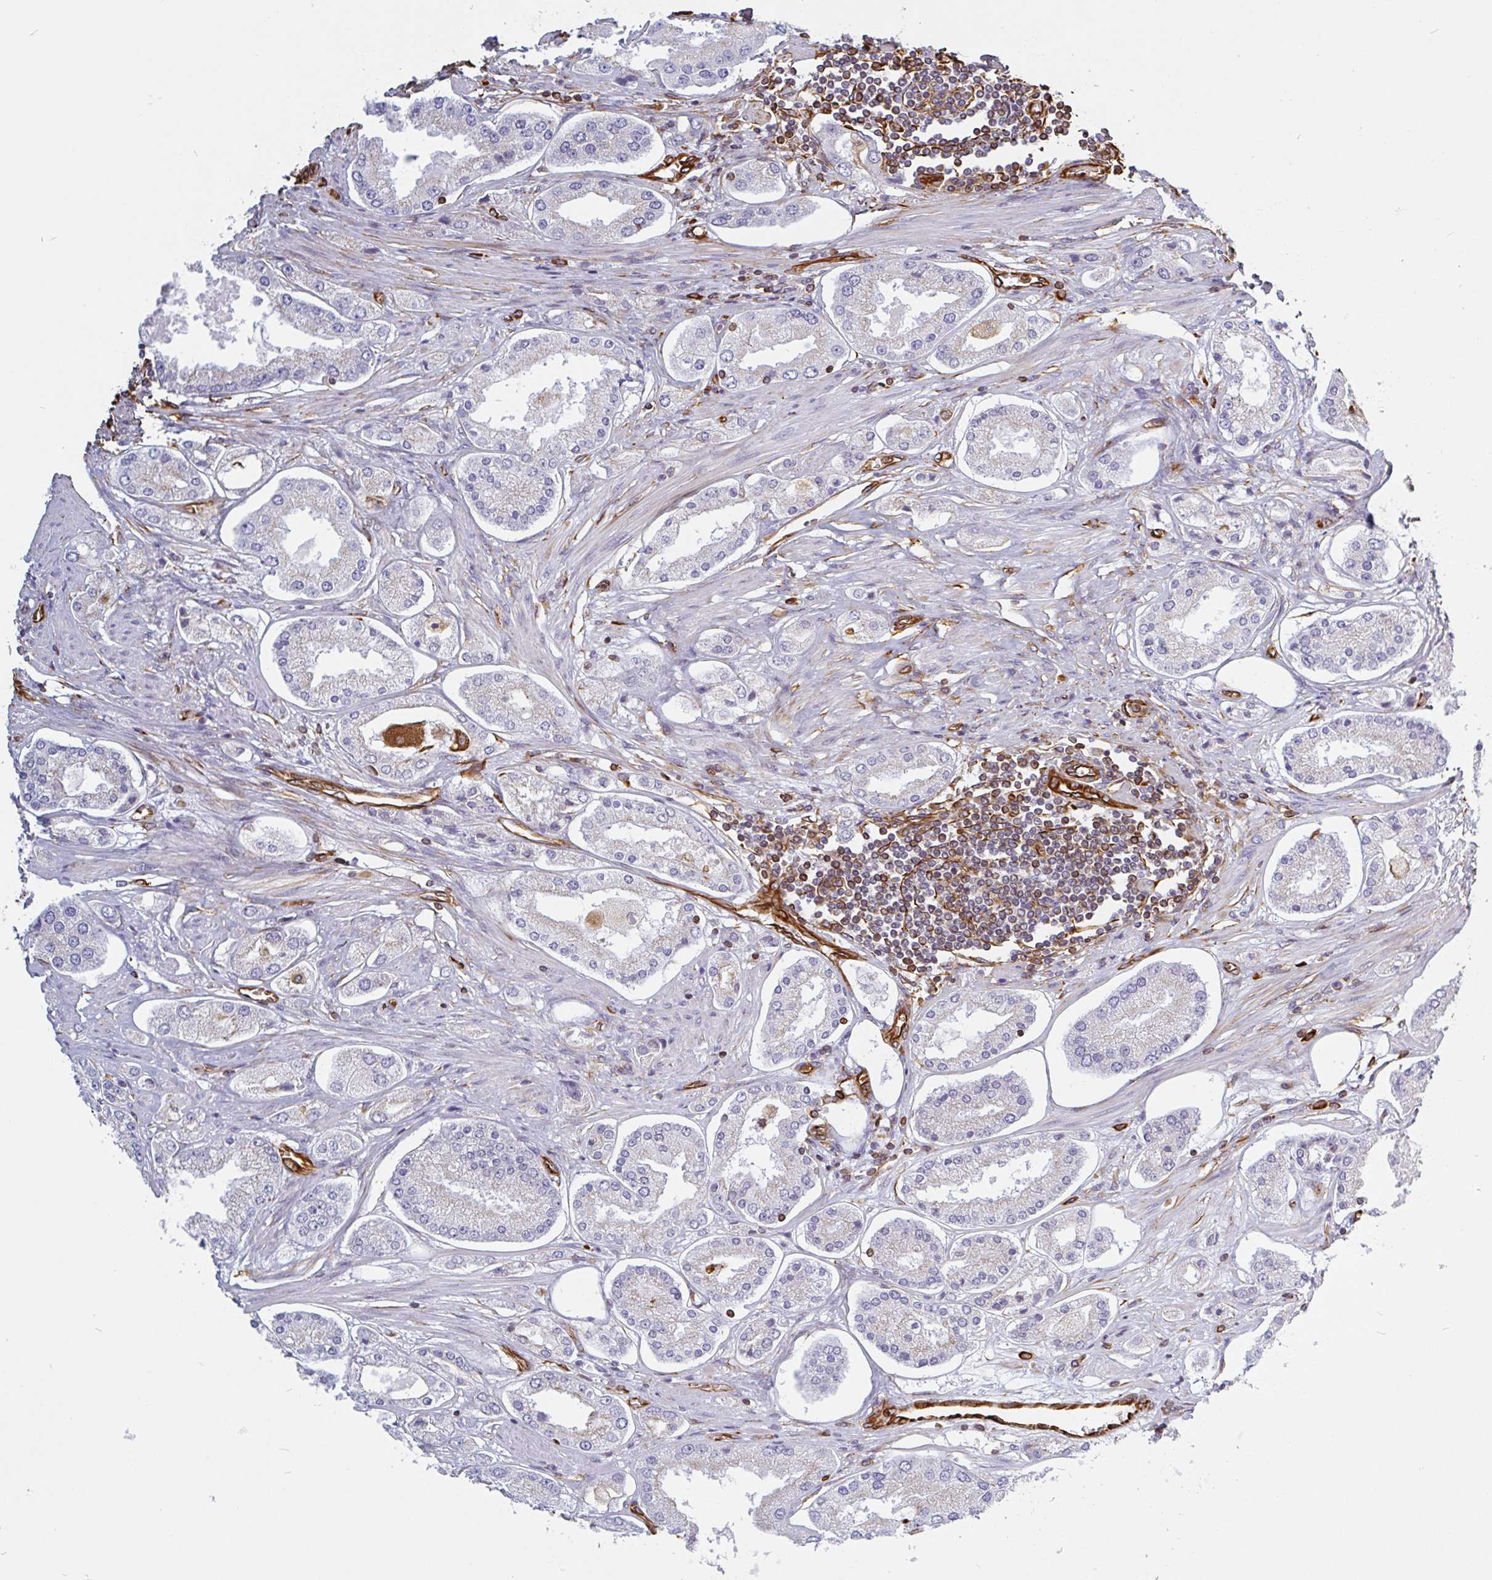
{"staining": {"intensity": "negative", "quantity": "none", "location": "none"}, "tissue": "prostate cancer", "cell_type": "Tumor cells", "image_type": "cancer", "snomed": [{"axis": "morphology", "description": "Adenocarcinoma, High grade"}, {"axis": "topography", "description": "Prostate"}], "caption": "Adenocarcinoma (high-grade) (prostate) was stained to show a protein in brown. There is no significant positivity in tumor cells. (Brightfield microscopy of DAB (3,3'-diaminobenzidine) immunohistochemistry at high magnification).", "gene": "PPFIA1", "patient": {"sex": "male", "age": 69}}